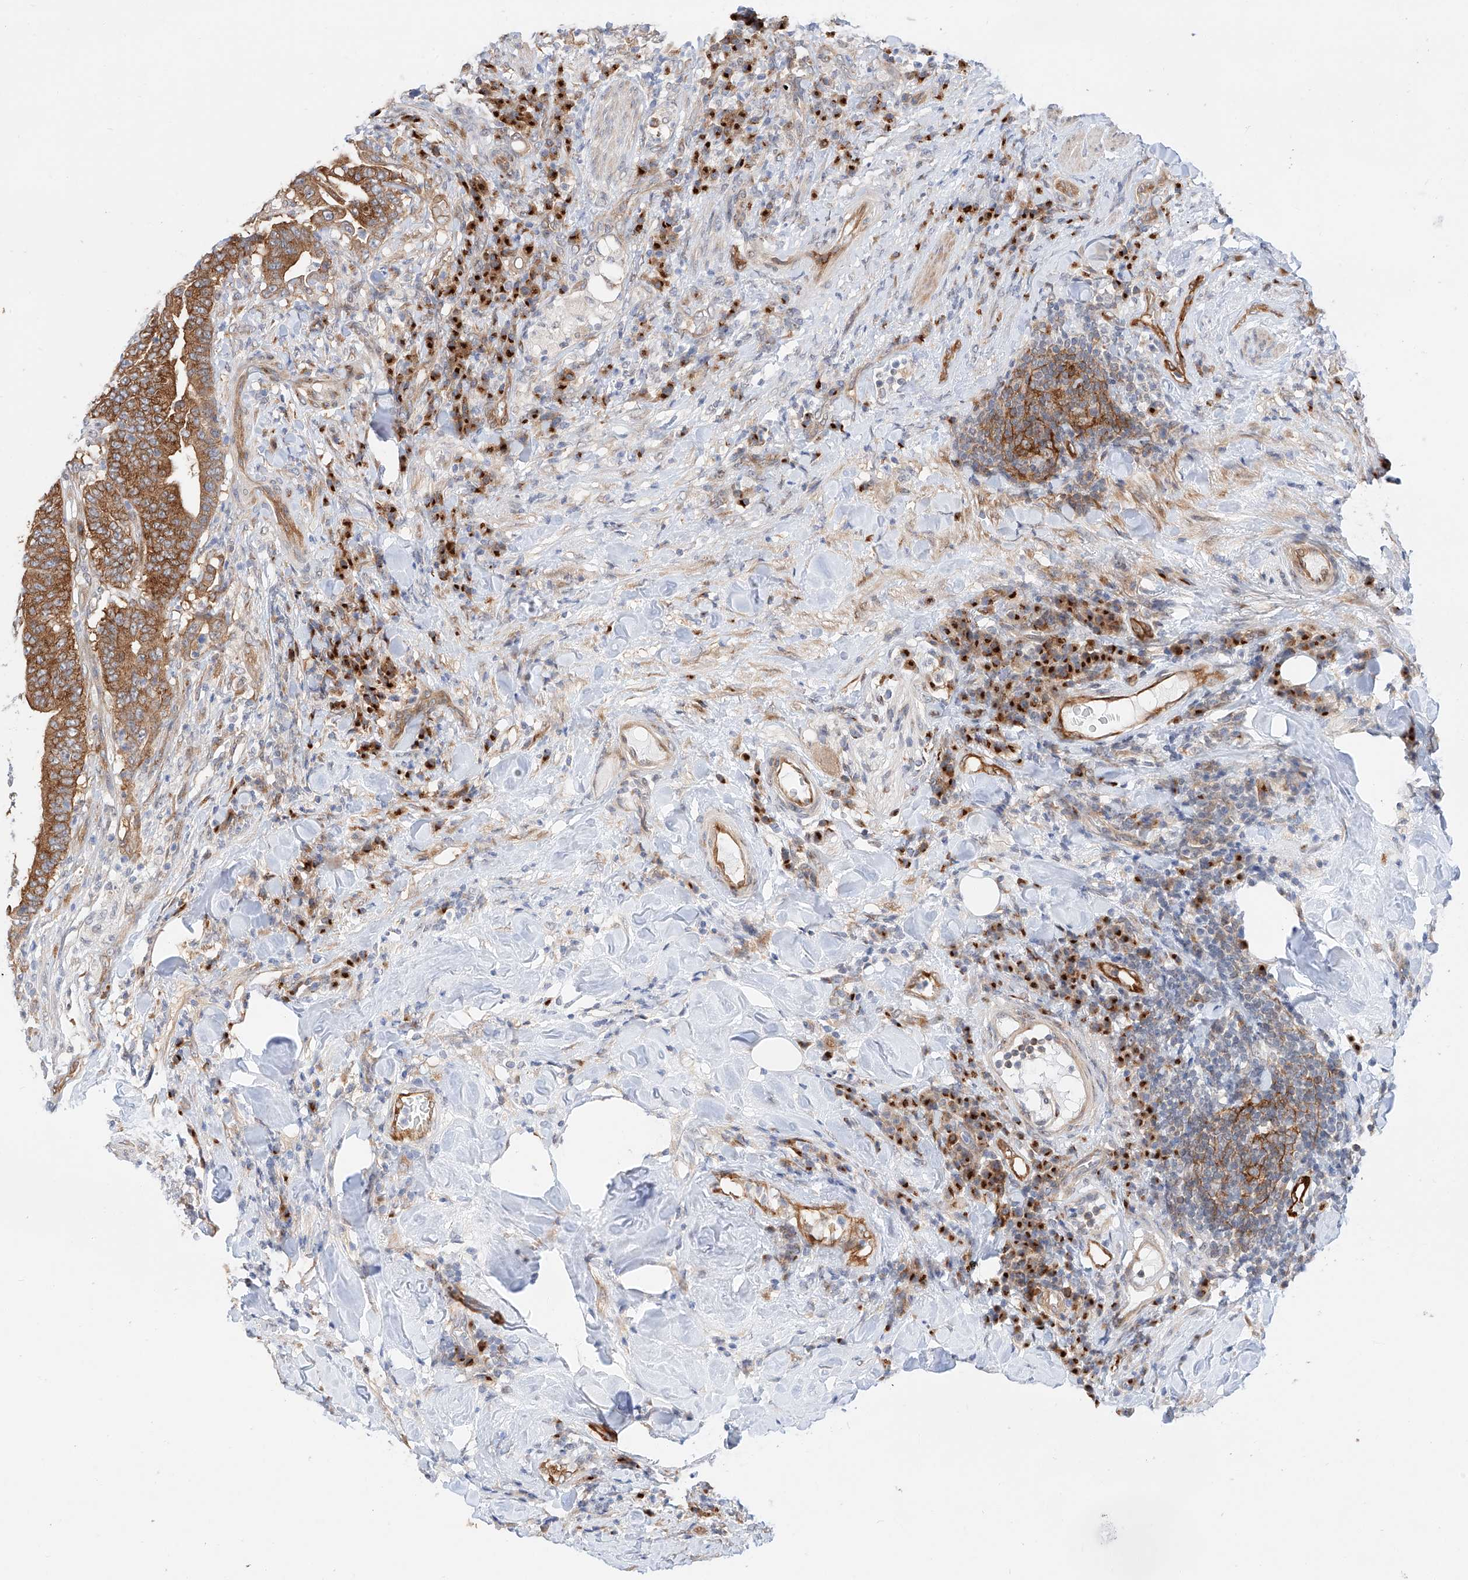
{"staining": {"intensity": "moderate", "quantity": ">75%", "location": "cytoplasmic/membranous"}, "tissue": "colorectal cancer", "cell_type": "Tumor cells", "image_type": "cancer", "snomed": [{"axis": "morphology", "description": "Adenocarcinoma, NOS"}, {"axis": "topography", "description": "Colon"}], "caption": "The immunohistochemical stain labels moderate cytoplasmic/membranous expression in tumor cells of colorectal cancer tissue.", "gene": "CARMIL1", "patient": {"sex": "female", "age": 66}}